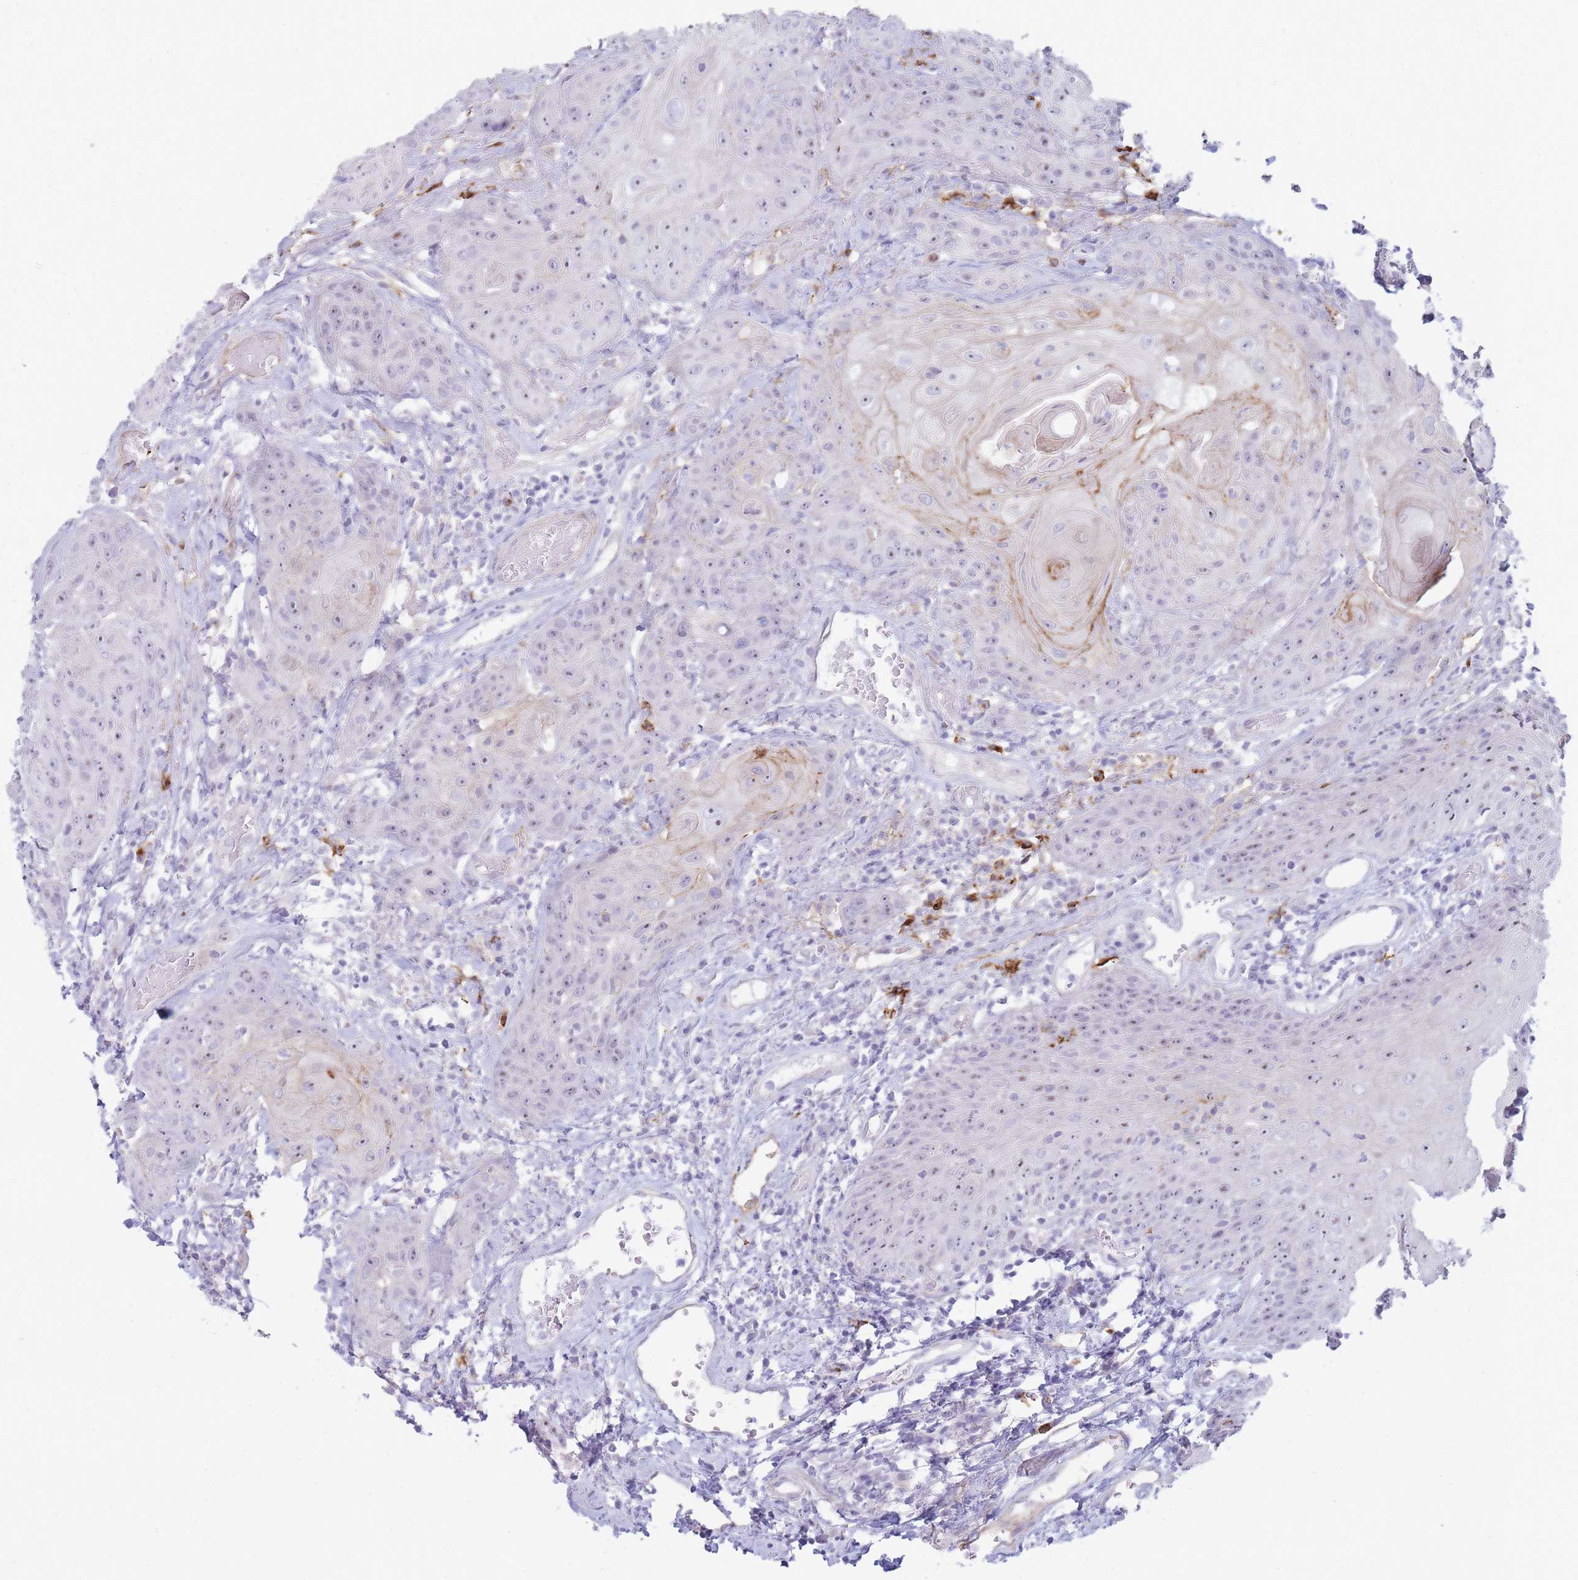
{"staining": {"intensity": "weak", "quantity": "<25%", "location": "cytoplasmic/membranous"}, "tissue": "head and neck cancer", "cell_type": "Tumor cells", "image_type": "cancer", "snomed": [{"axis": "morphology", "description": "Squamous cell carcinoma, NOS"}, {"axis": "topography", "description": "Head-Neck"}], "caption": "A high-resolution histopathology image shows IHC staining of squamous cell carcinoma (head and neck), which exhibits no significant staining in tumor cells.", "gene": "UTP14A", "patient": {"sex": "female", "age": 59}}